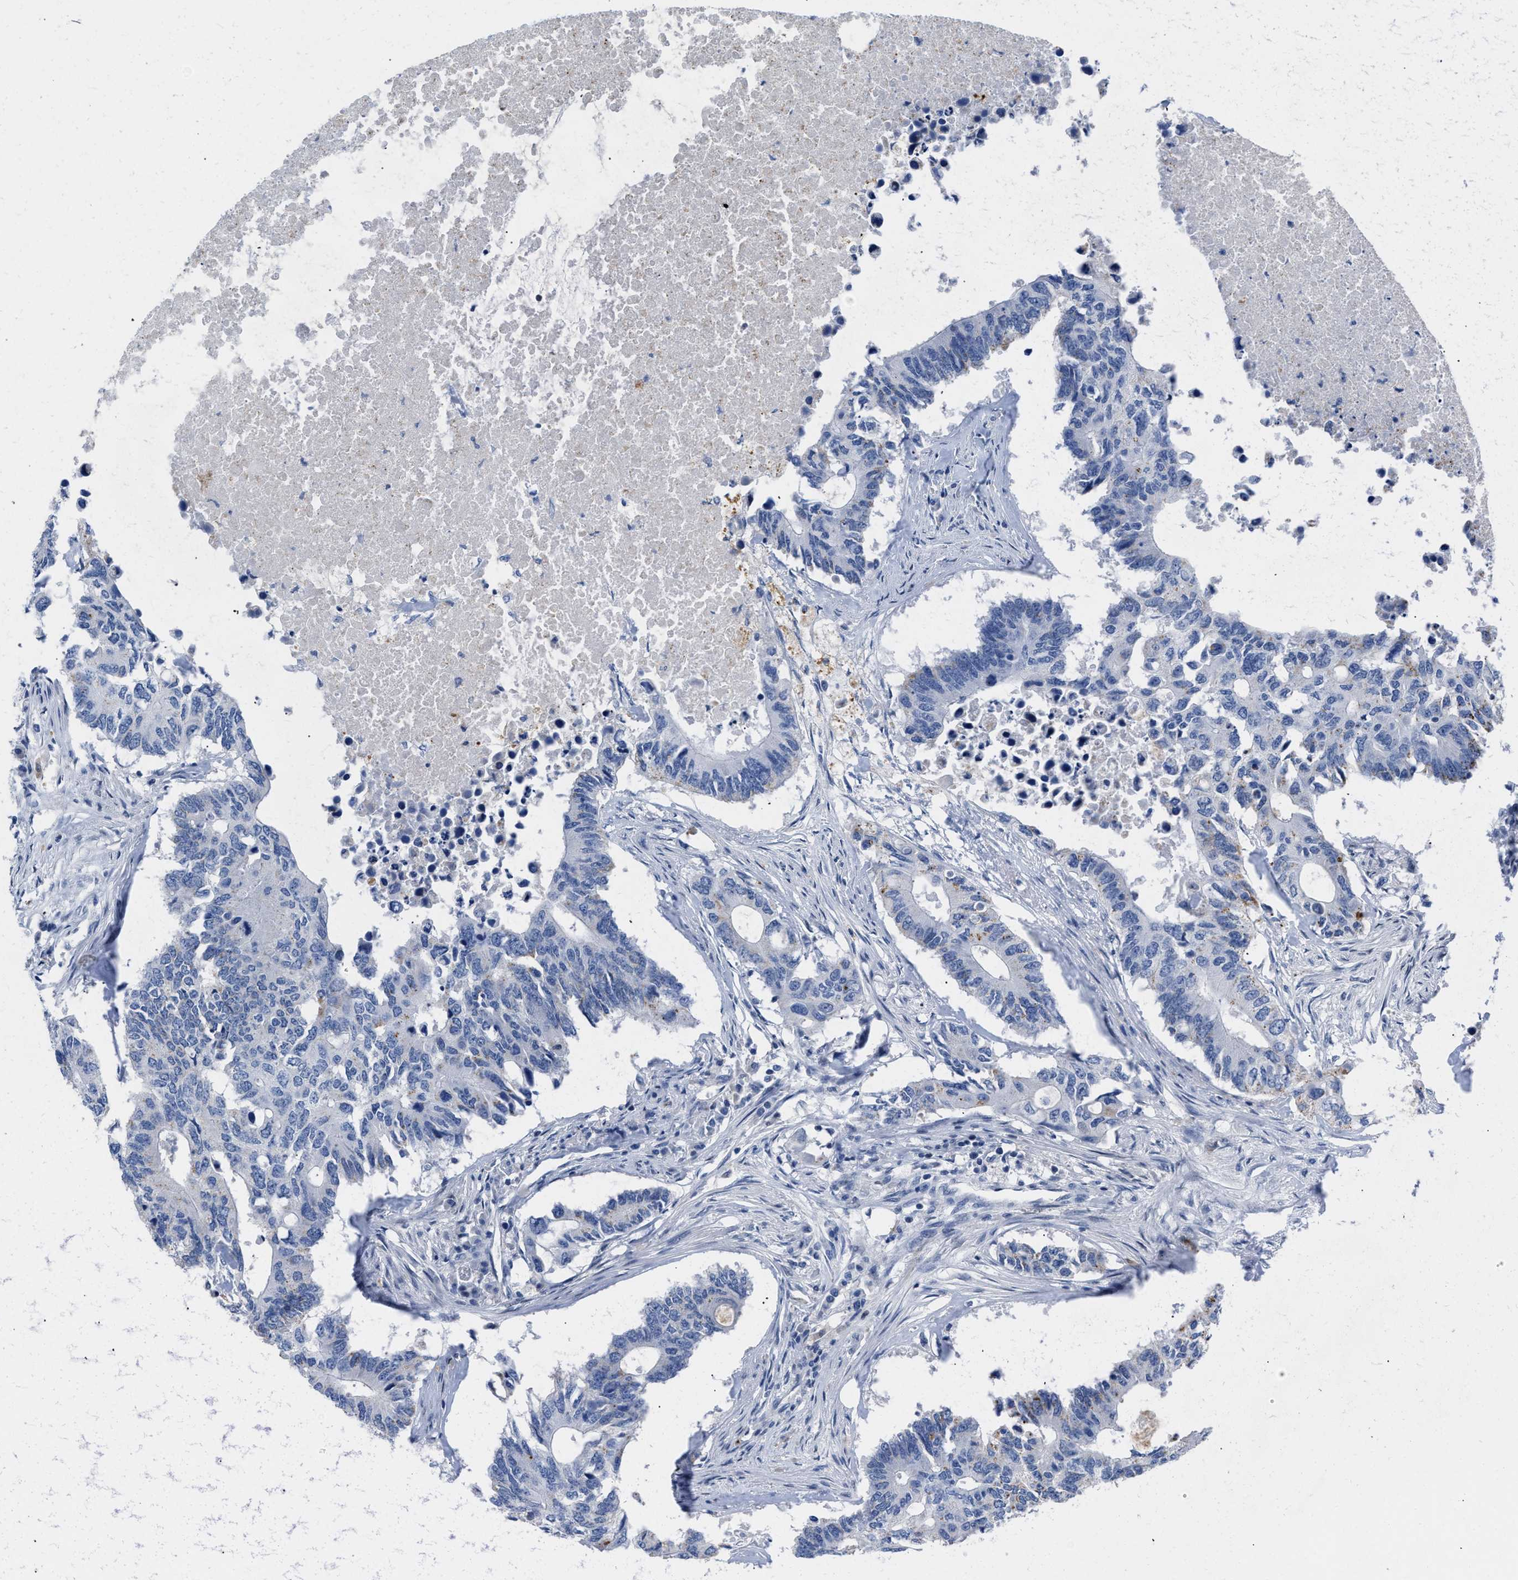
{"staining": {"intensity": "negative", "quantity": "none", "location": "none"}, "tissue": "colorectal cancer", "cell_type": "Tumor cells", "image_type": "cancer", "snomed": [{"axis": "morphology", "description": "Adenocarcinoma, NOS"}, {"axis": "topography", "description": "Colon"}], "caption": "DAB (3,3'-diaminobenzidine) immunohistochemical staining of human colorectal adenocarcinoma reveals no significant expression in tumor cells. (DAB IHC, high magnification).", "gene": "BOLL", "patient": {"sex": "male", "age": 71}}